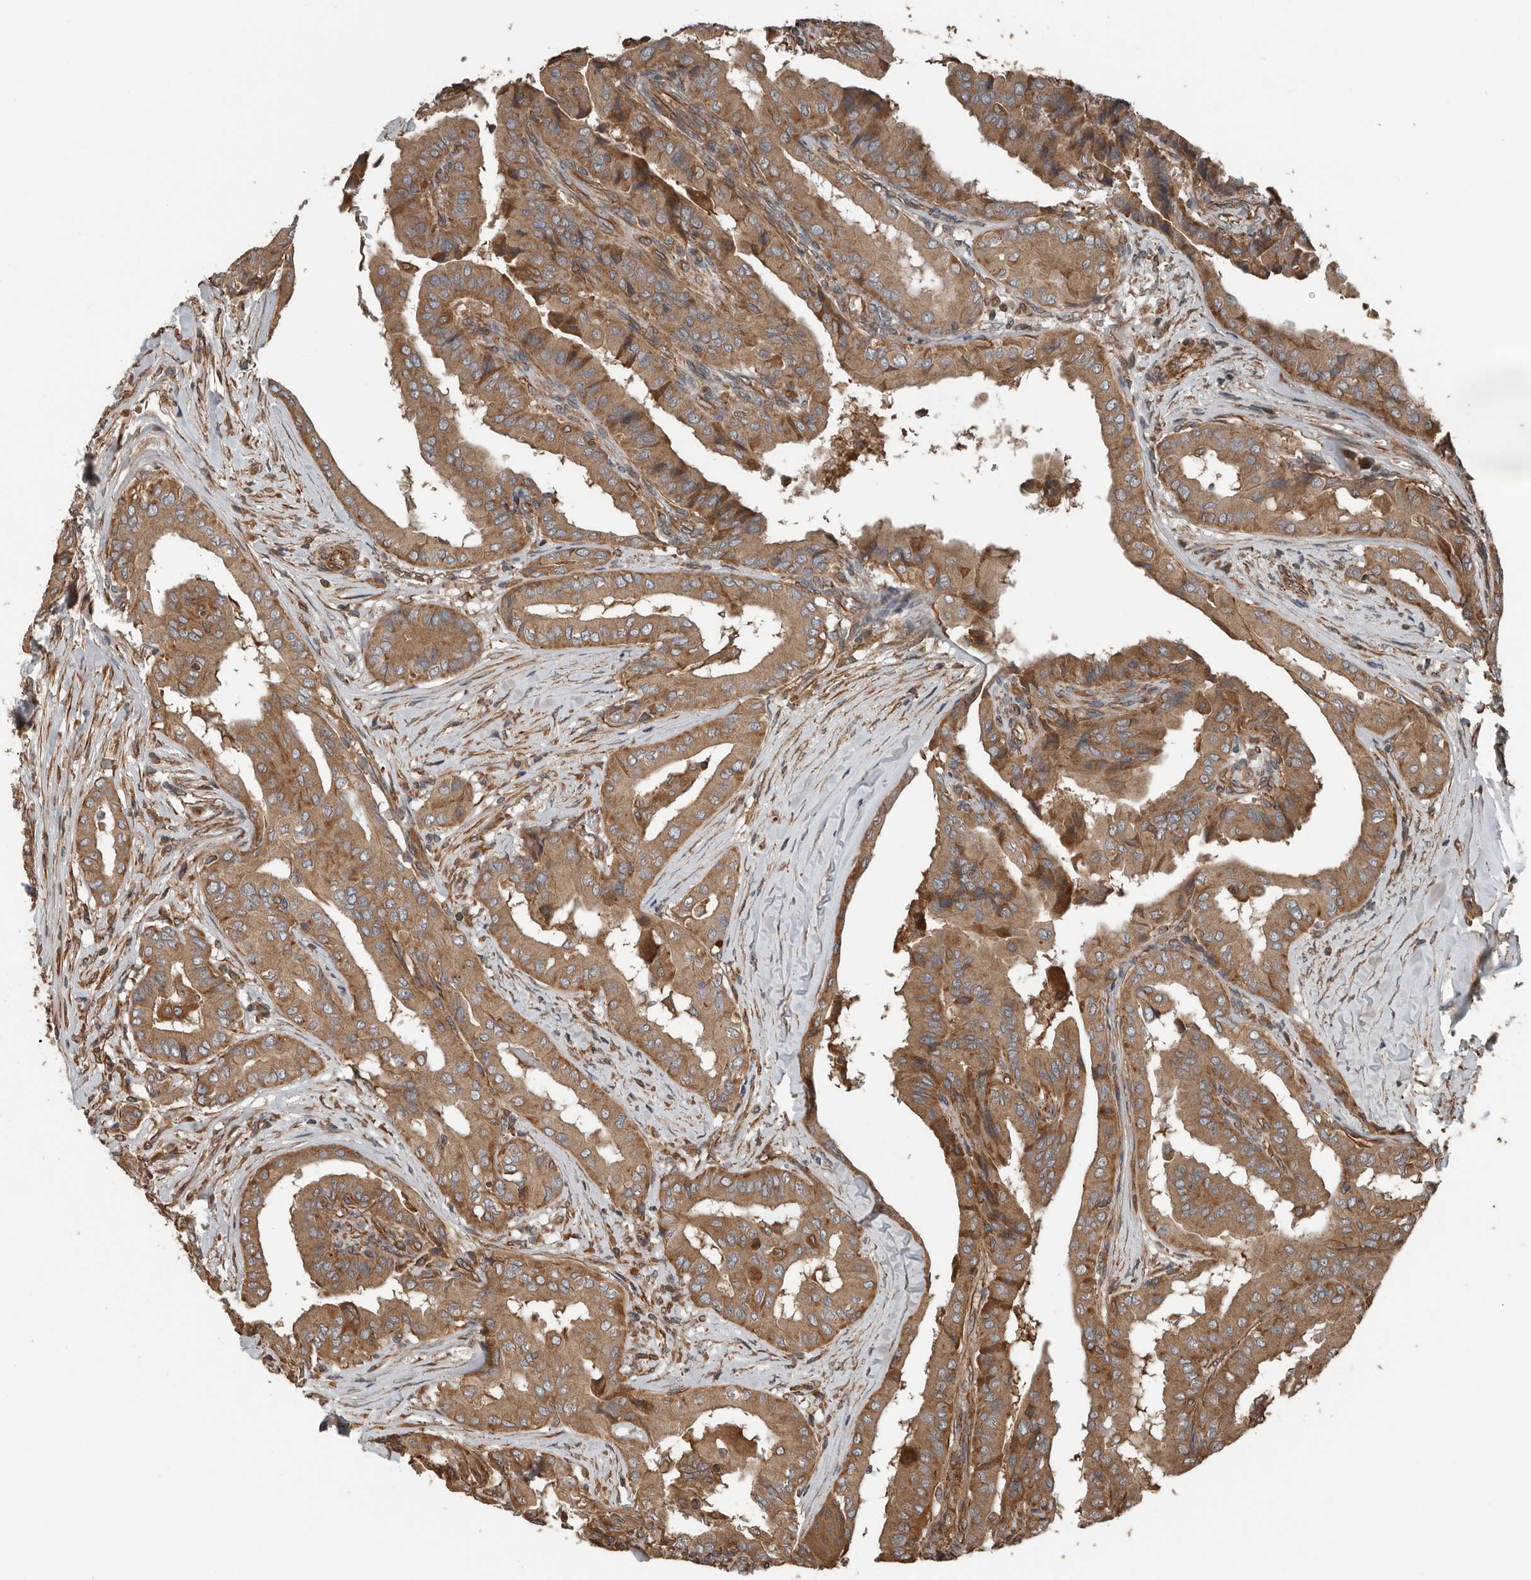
{"staining": {"intensity": "moderate", "quantity": ">75%", "location": "cytoplasmic/membranous"}, "tissue": "thyroid cancer", "cell_type": "Tumor cells", "image_type": "cancer", "snomed": [{"axis": "morphology", "description": "Papillary adenocarcinoma, NOS"}, {"axis": "topography", "description": "Thyroid gland"}], "caption": "An image showing moderate cytoplasmic/membranous expression in approximately >75% of tumor cells in thyroid papillary adenocarcinoma, as visualized by brown immunohistochemical staining.", "gene": "YOD1", "patient": {"sex": "male", "age": 33}}